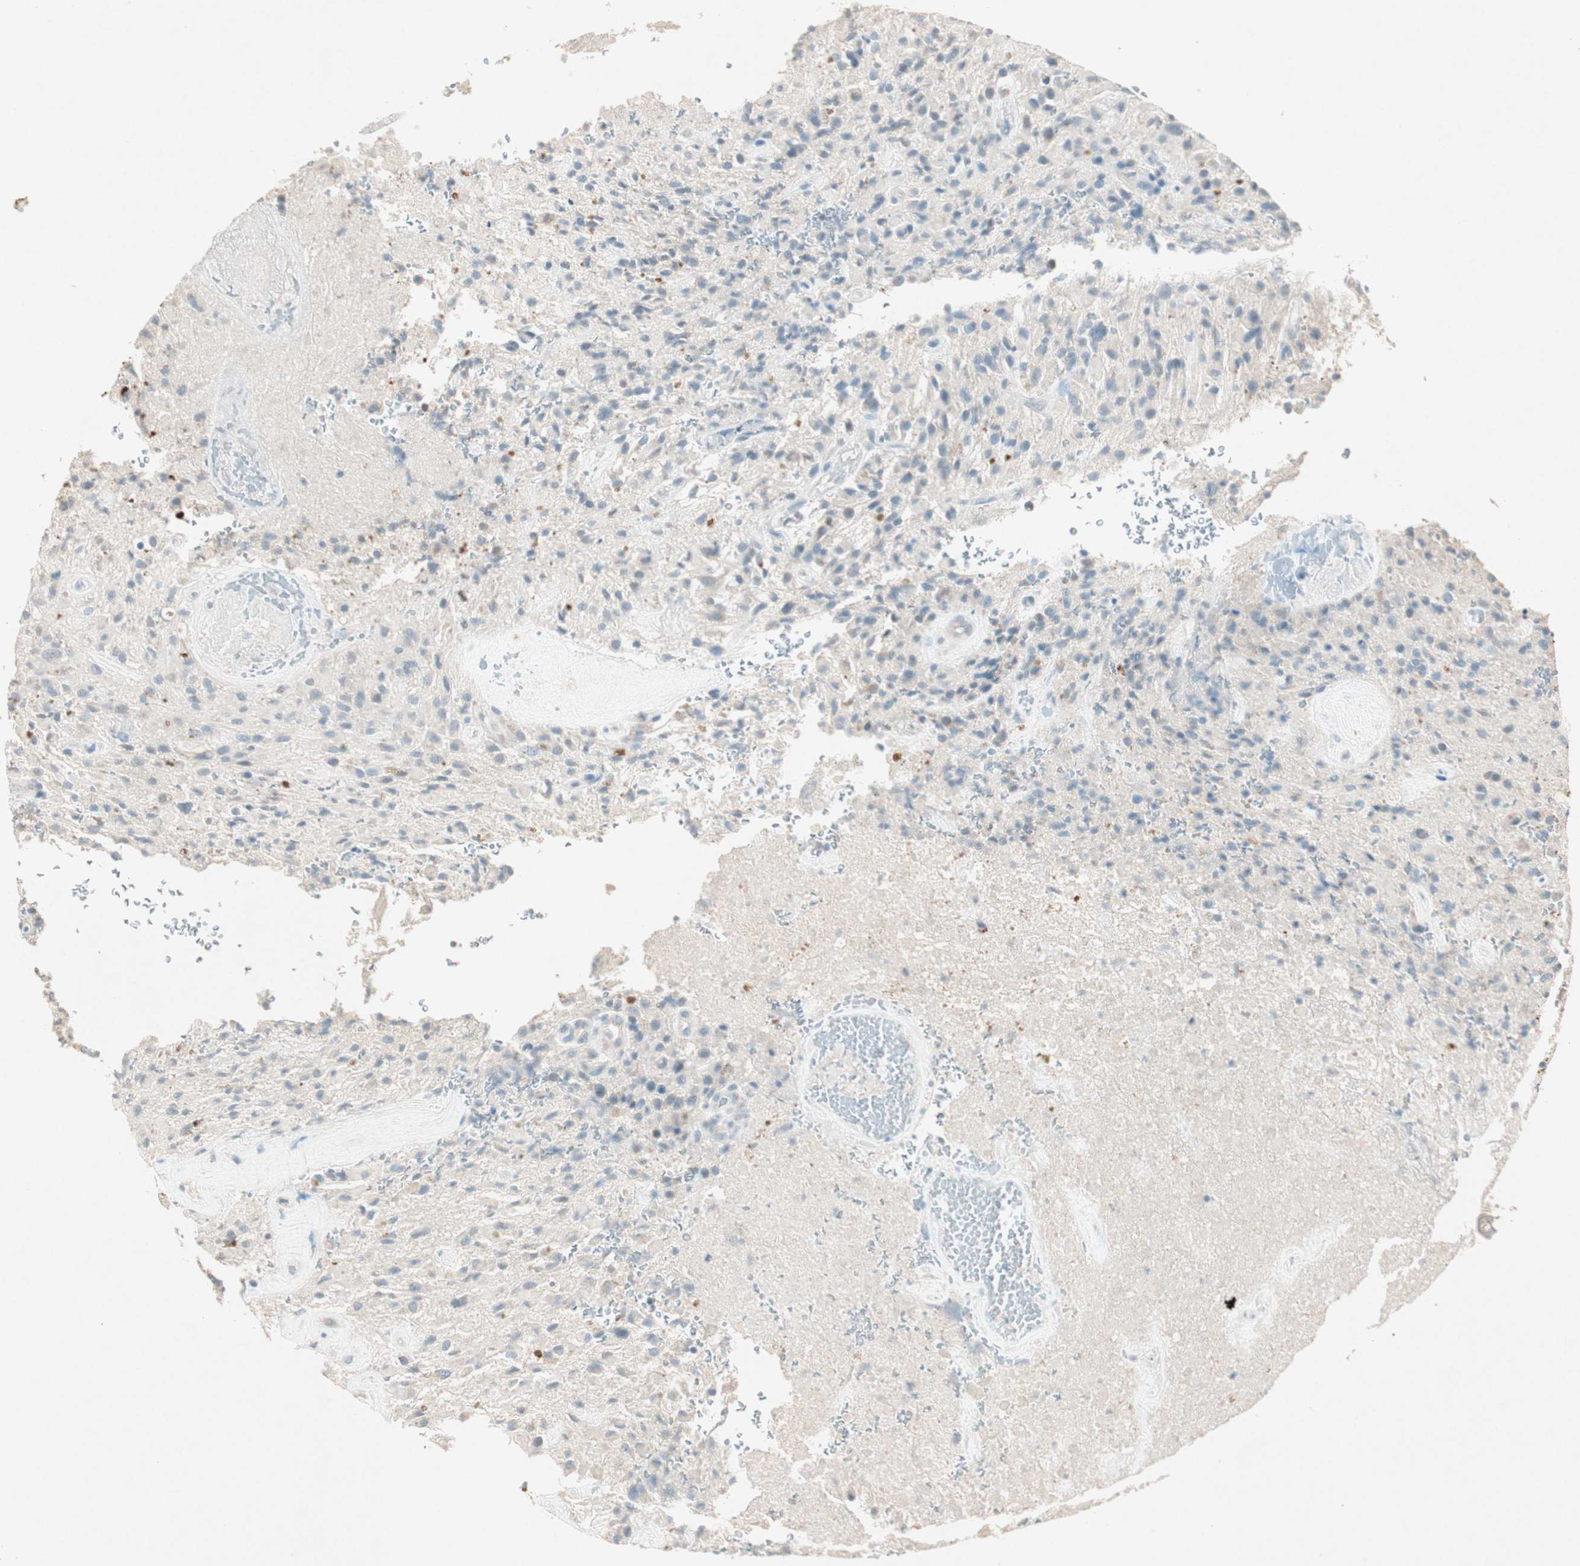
{"staining": {"intensity": "weak", "quantity": "<25%", "location": "cytoplasmic/membranous"}, "tissue": "glioma", "cell_type": "Tumor cells", "image_type": "cancer", "snomed": [{"axis": "morphology", "description": "Glioma, malignant, High grade"}, {"axis": "topography", "description": "Brain"}], "caption": "Glioma was stained to show a protein in brown. There is no significant expression in tumor cells.", "gene": "NKAIN1", "patient": {"sex": "male", "age": 71}}